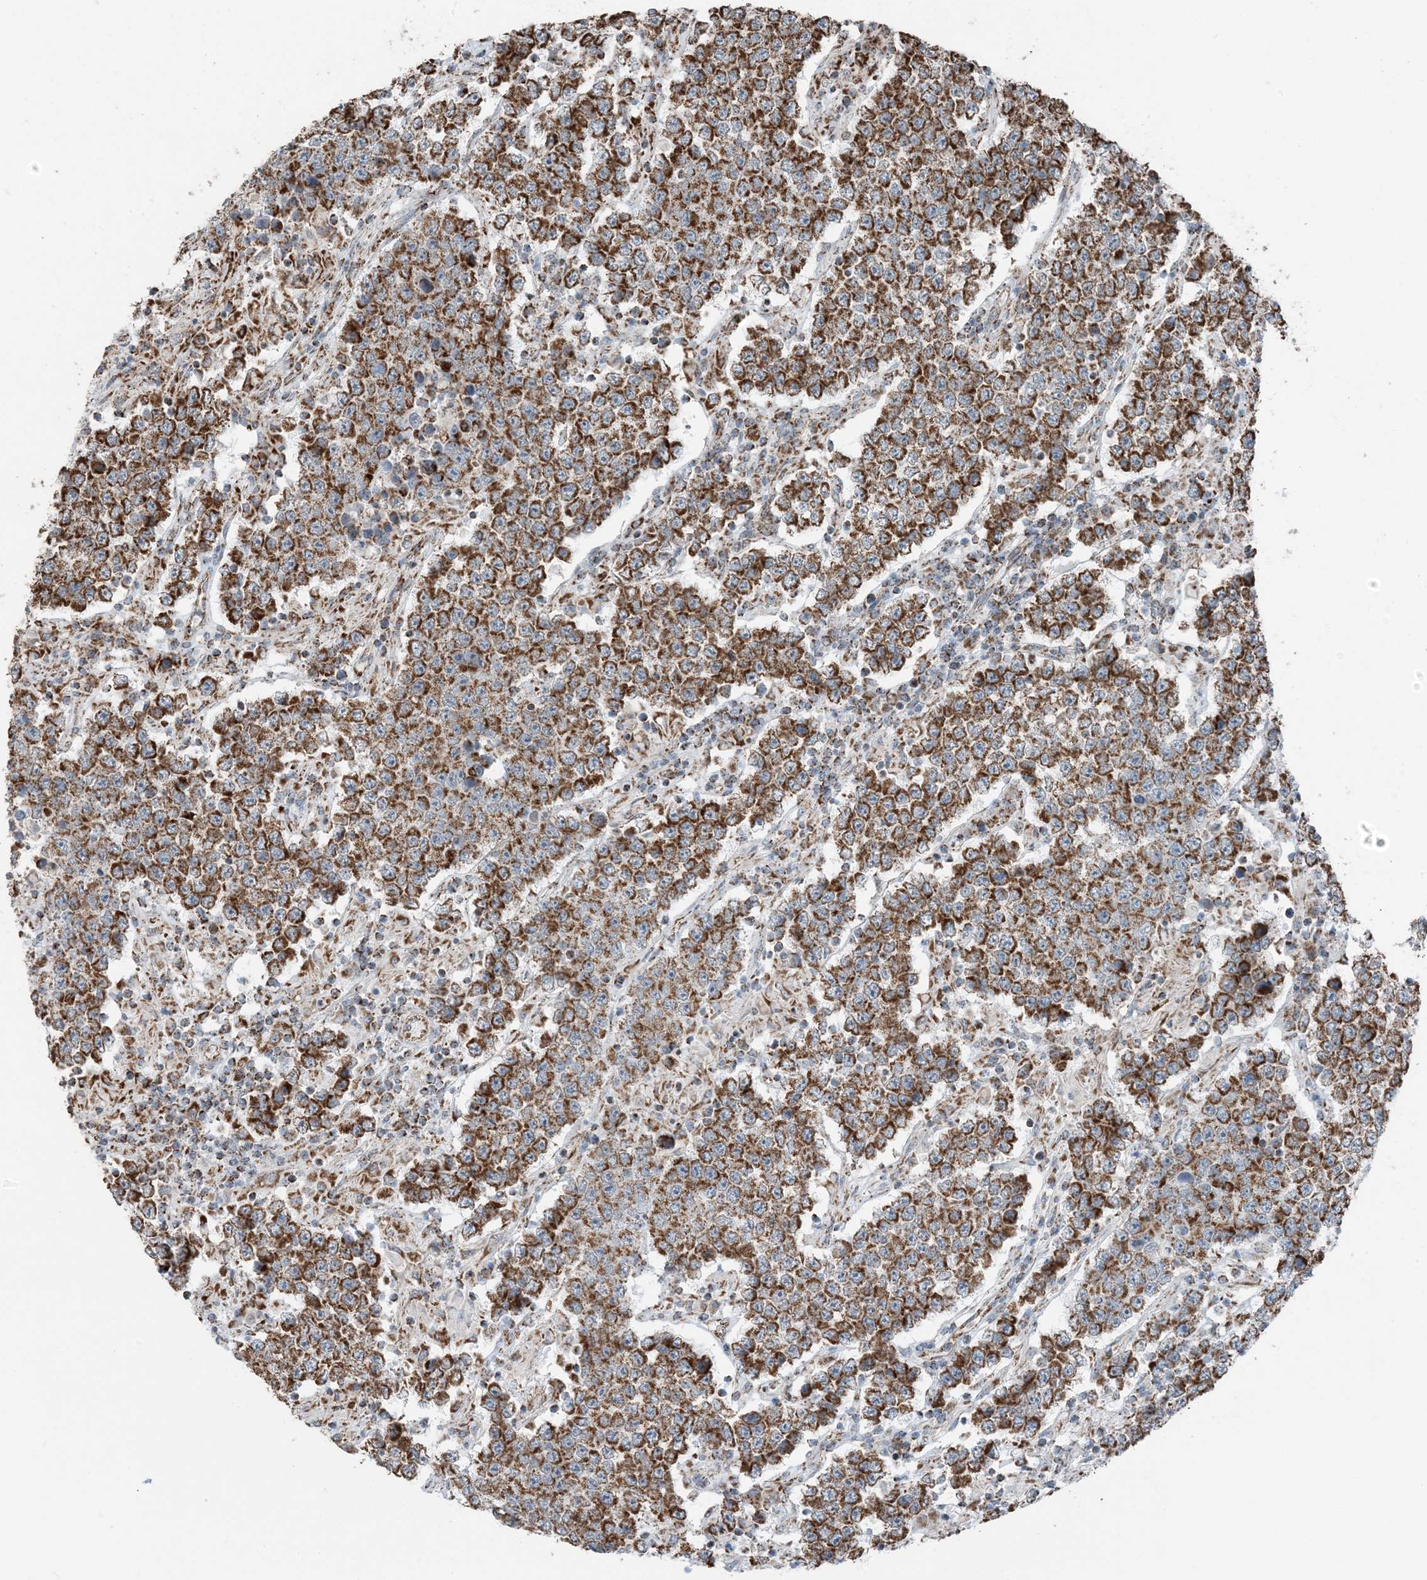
{"staining": {"intensity": "strong", "quantity": ">75%", "location": "cytoplasmic/membranous"}, "tissue": "testis cancer", "cell_type": "Tumor cells", "image_type": "cancer", "snomed": [{"axis": "morphology", "description": "Normal tissue, NOS"}, {"axis": "morphology", "description": "Urothelial carcinoma, High grade"}, {"axis": "morphology", "description": "Seminoma, NOS"}, {"axis": "morphology", "description": "Carcinoma, Embryonal, NOS"}, {"axis": "topography", "description": "Urinary bladder"}, {"axis": "topography", "description": "Testis"}], "caption": "Immunohistochemistry (IHC) staining of testis embryonal carcinoma, which shows high levels of strong cytoplasmic/membranous positivity in about >75% of tumor cells indicating strong cytoplasmic/membranous protein staining. The staining was performed using DAB (3,3'-diaminobenzidine) (brown) for protein detection and nuclei were counterstained in hematoxylin (blue).", "gene": "PILRB", "patient": {"sex": "male", "age": 41}}